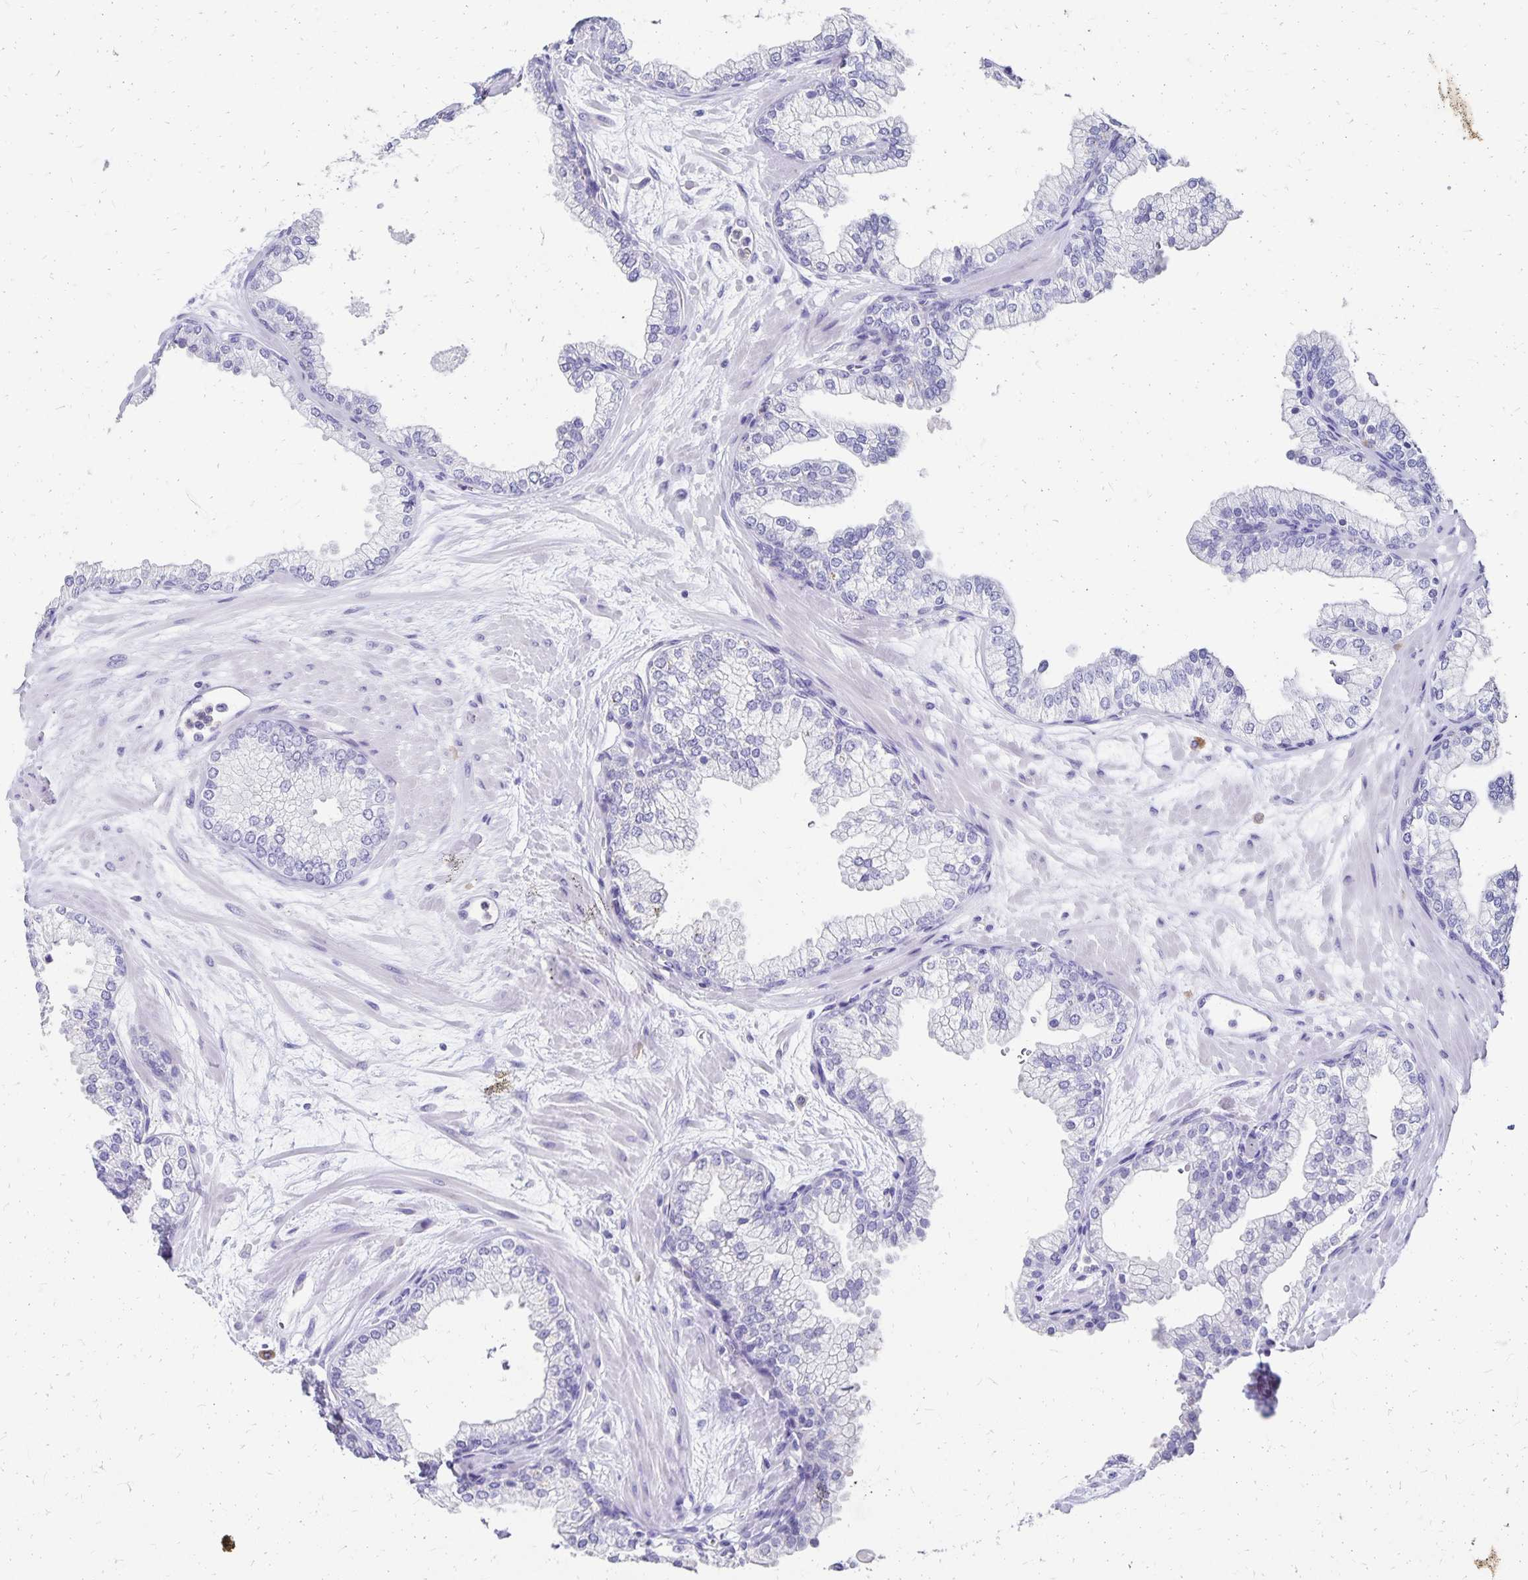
{"staining": {"intensity": "negative", "quantity": "none", "location": "none"}, "tissue": "prostate", "cell_type": "Glandular cells", "image_type": "normal", "snomed": [{"axis": "morphology", "description": "Normal tissue, NOS"}, {"axis": "topography", "description": "Prostate"}, {"axis": "topography", "description": "Peripheral nerve tissue"}], "caption": "Photomicrograph shows no significant protein positivity in glandular cells of normal prostate. (Brightfield microscopy of DAB IHC at high magnification).", "gene": "DYNLT4", "patient": {"sex": "male", "age": 61}}